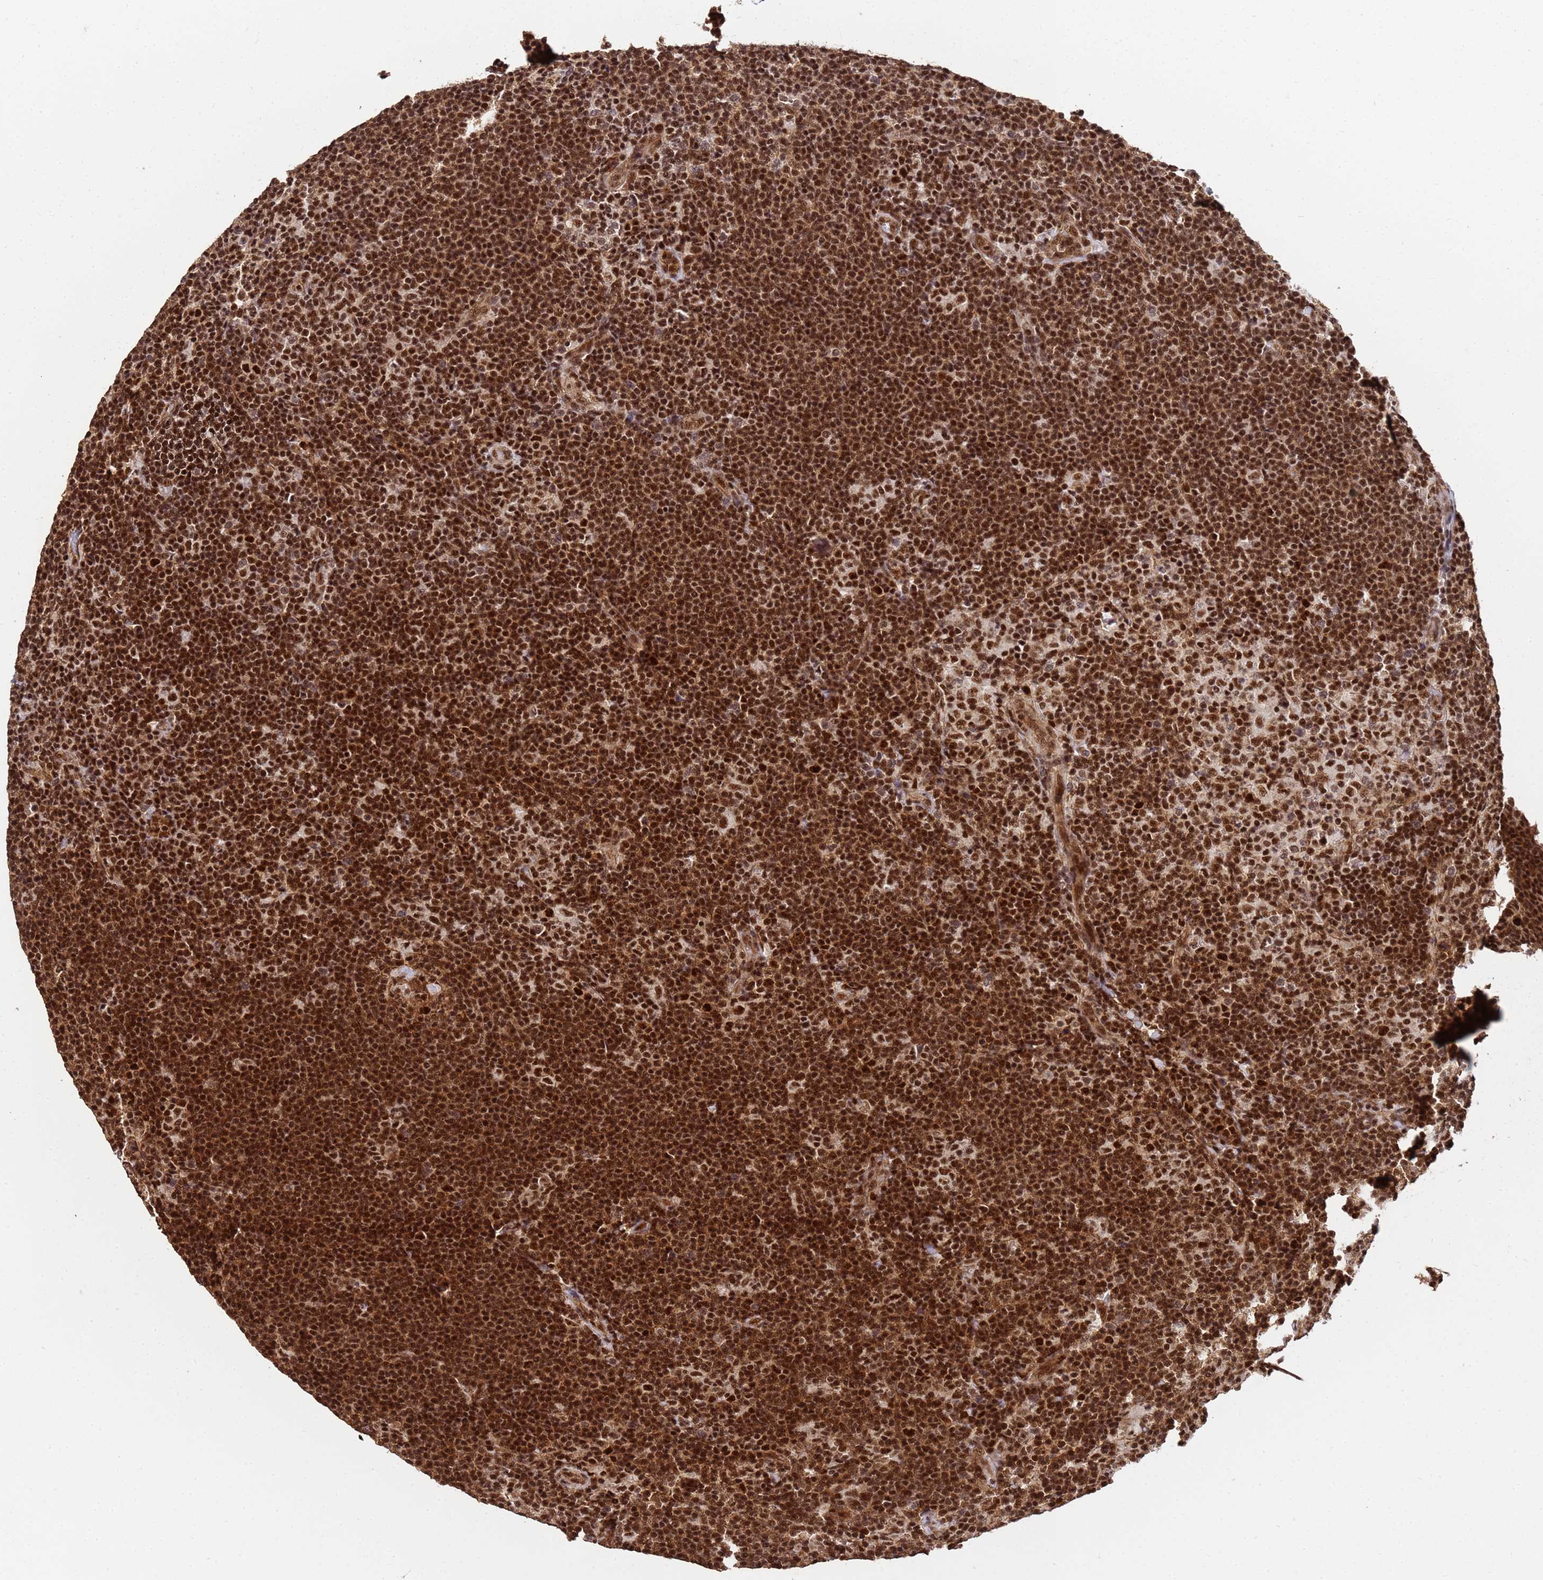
{"staining": {"intensity": "strong", "quantity": ">75%", "location": "nuclear"}, "tissue": "lymphoma", "cell_type": "Tumor cells", "image_type": "cancer", "snomed": [{"axis": "morphology", "description": "Hodgkin's disease, NOS"}, {"axis": "topography", "description": "Lymph node"}], "caption": "Immunohistochemical staining of human lymphoma exhibits strong nuclear protein staining in about >75% of tumor cells. The staining is performed using DAB brown chromogen to label protein expression. The nuclei are counter-stained blue using hematoxylin.", "gene": "SYF2", "patient": {"sex": "female", "age": 57}}